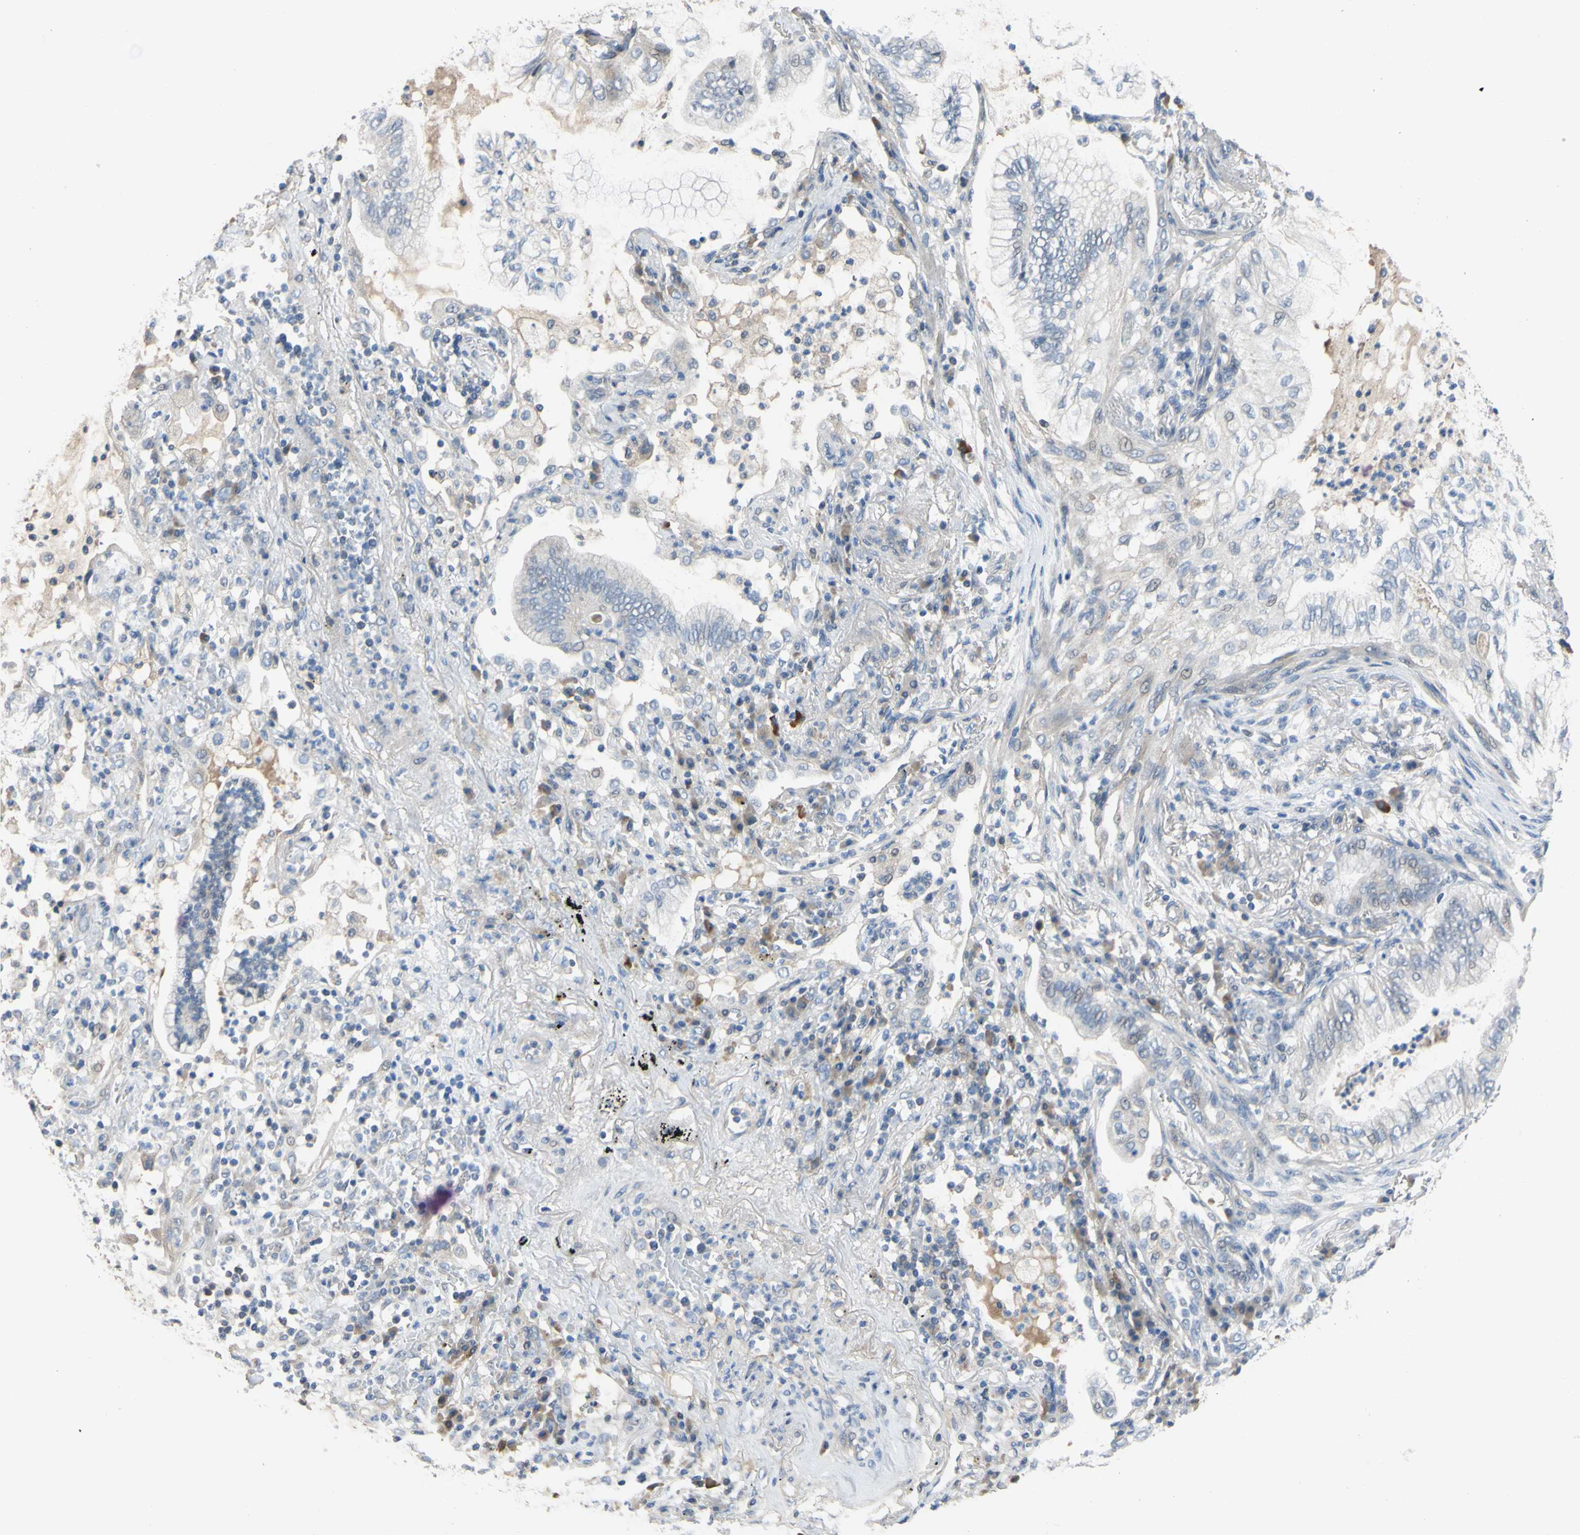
{"staining": {"intensity": "weak", "quantity": "<25%", "location": "cytoplasmic/membranous"}, "tissue": "lung cancer", "cell_type": "Tumor cells", "image_type": "cancer", "snomed": [{"axis": "morphology", "description": "Normal tissue, NOS"}, {"axis": "morphology", "description": "Adenocarcinoma, NOS"}, {"axis": "topography", "description": "Bronchus"}, {"axis": "topography", "description": "Lung"}], "caption": "Lung adenocarcinoma was stained to show a protein in brown. There is no significant staining in tumor cells.", "gene": "LHX9", "patient": {"sex": "female", "age": 70}}